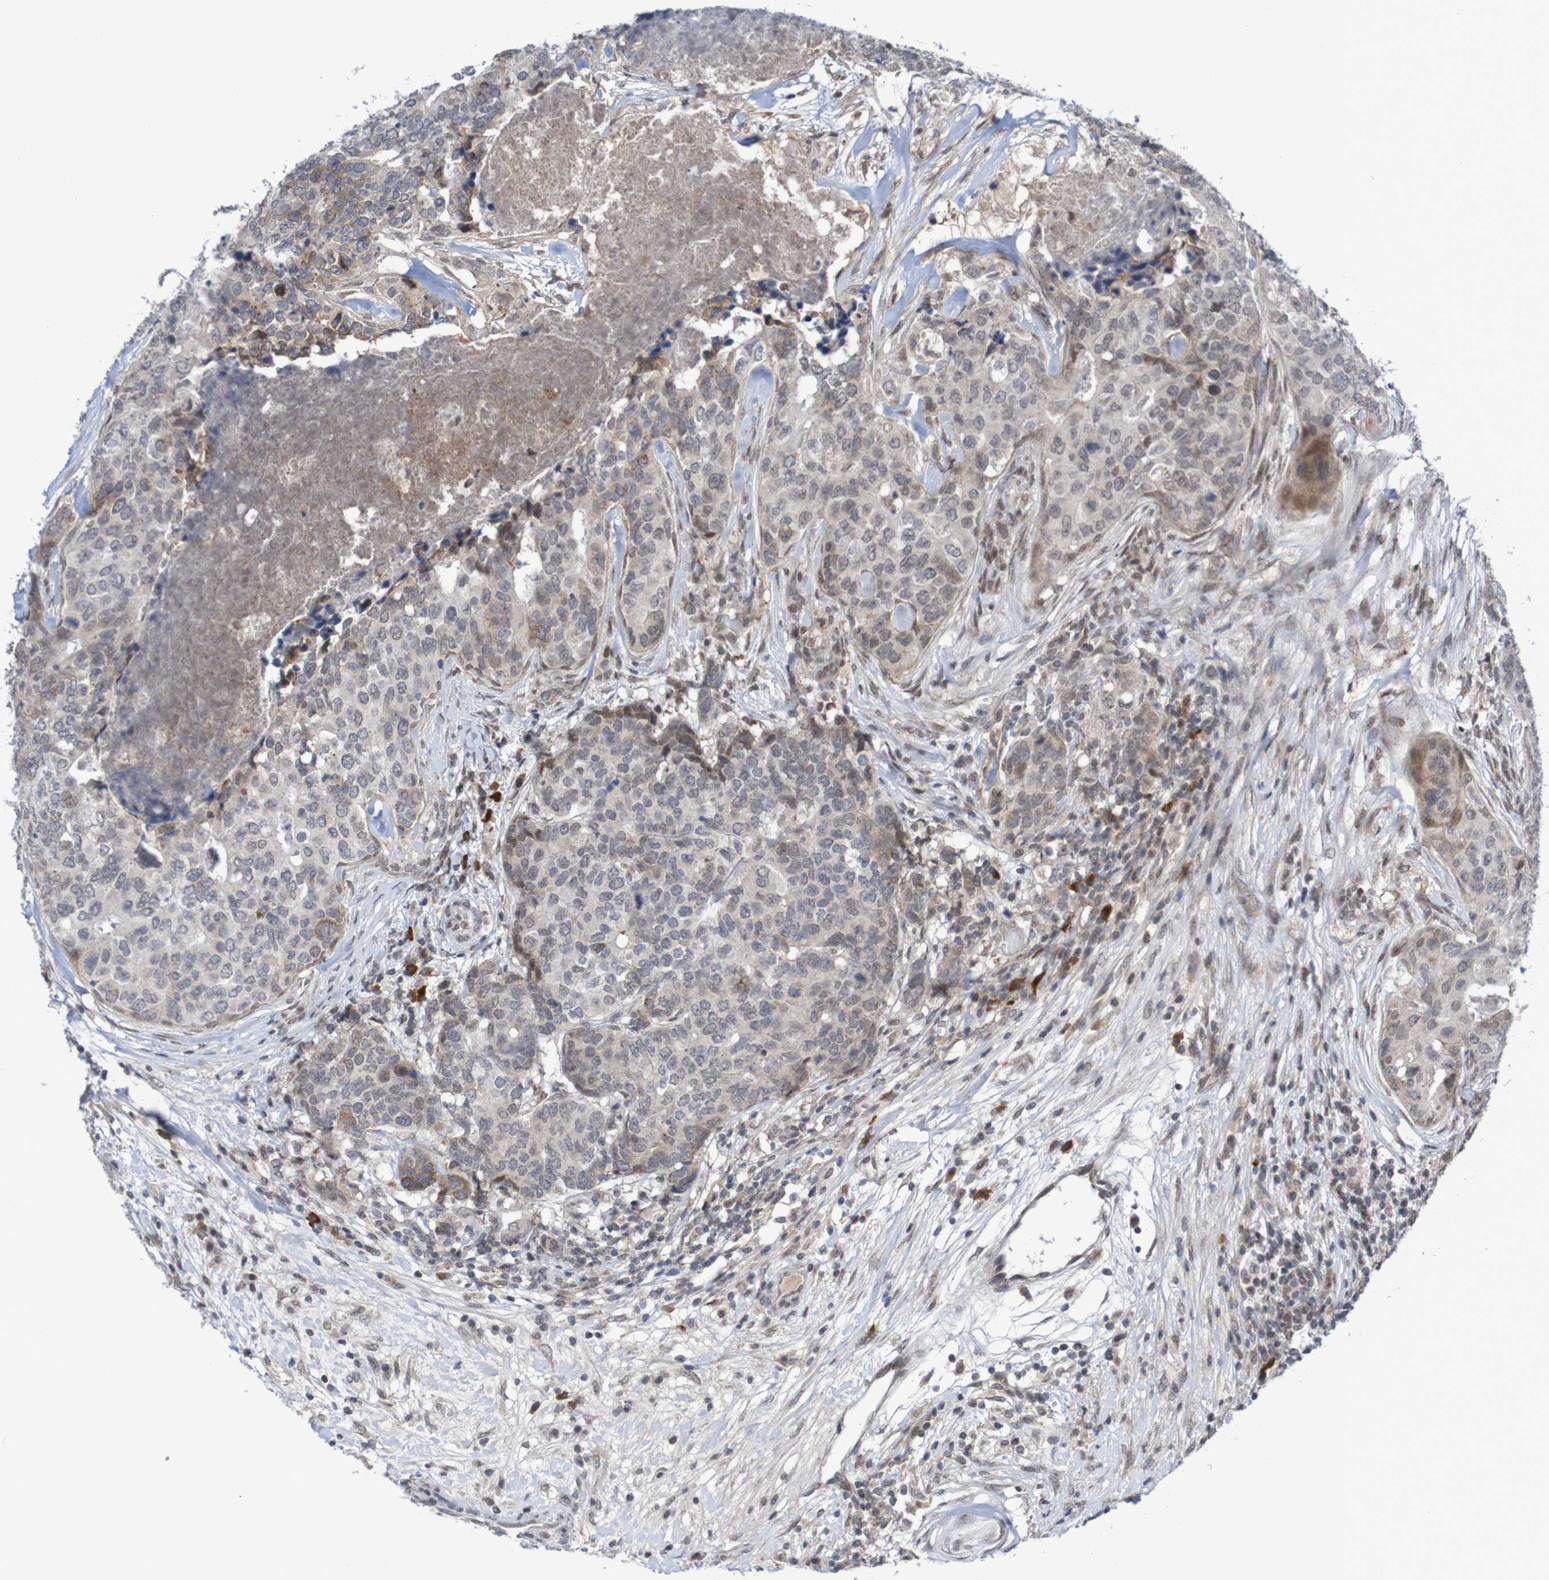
{"staining": {"intensity": "weak", "quantity": "25%-75%", "location": "cytoplasmic/membranous"}, "tissue": "breast cancer", "cell_type": "Tumor cells", "image_type": "cancer", "snomed": [{"axis": "morphology", "description": "Lobular carcinoma"}, {"axis": "topography", "description": "Breast"}], "caption": "Immunohistochemical staining of human breast cancer displays low levels of weak cytoplasmic/membranous protein positivity in approximately 25%-75% of tumor cells.", "gene": "ITLN1", "patient": {"sex": "female", "age": 59}}